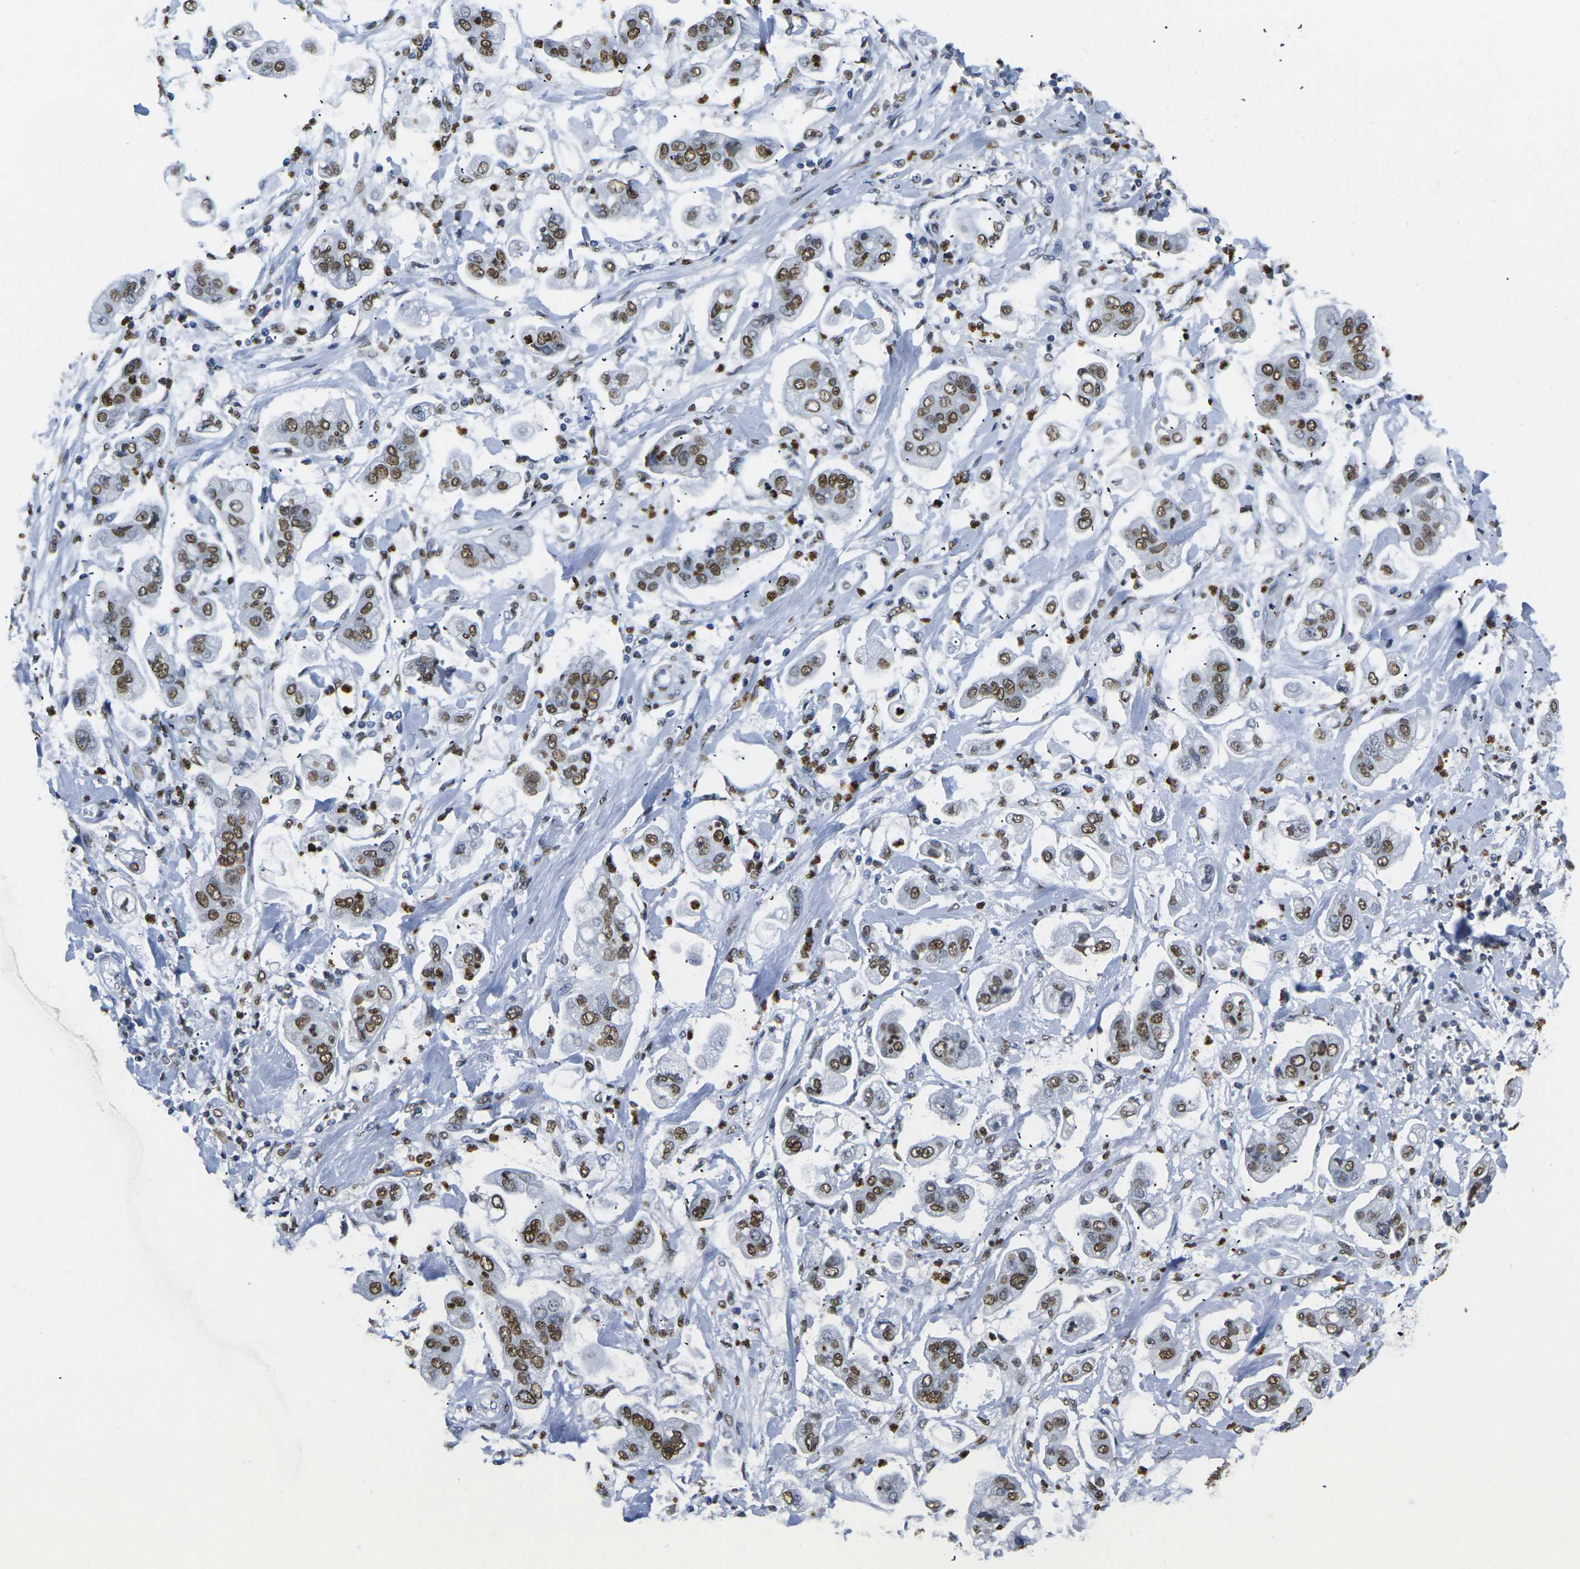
{"staining": {"intensity": "strong", "quantity": ">75%", "location": "nuclear"}, "tissue": "stomach cancer", "cell_type": "Tumor cells", "image_type": "cancer", "snomed": [{"axis": "morphology", "description": "Adenocarcinoma, NOS"}, {"axis": "topography", "description": "Stomach"}], "caption": "This histopathology image demonstrates immunohistochemistry staining of stomach cancer, with high strong nuclear positivity in about >75% of tumor cells.", "gene": "DRAXIN", "patient": {"sex": "male", "age": 62}}